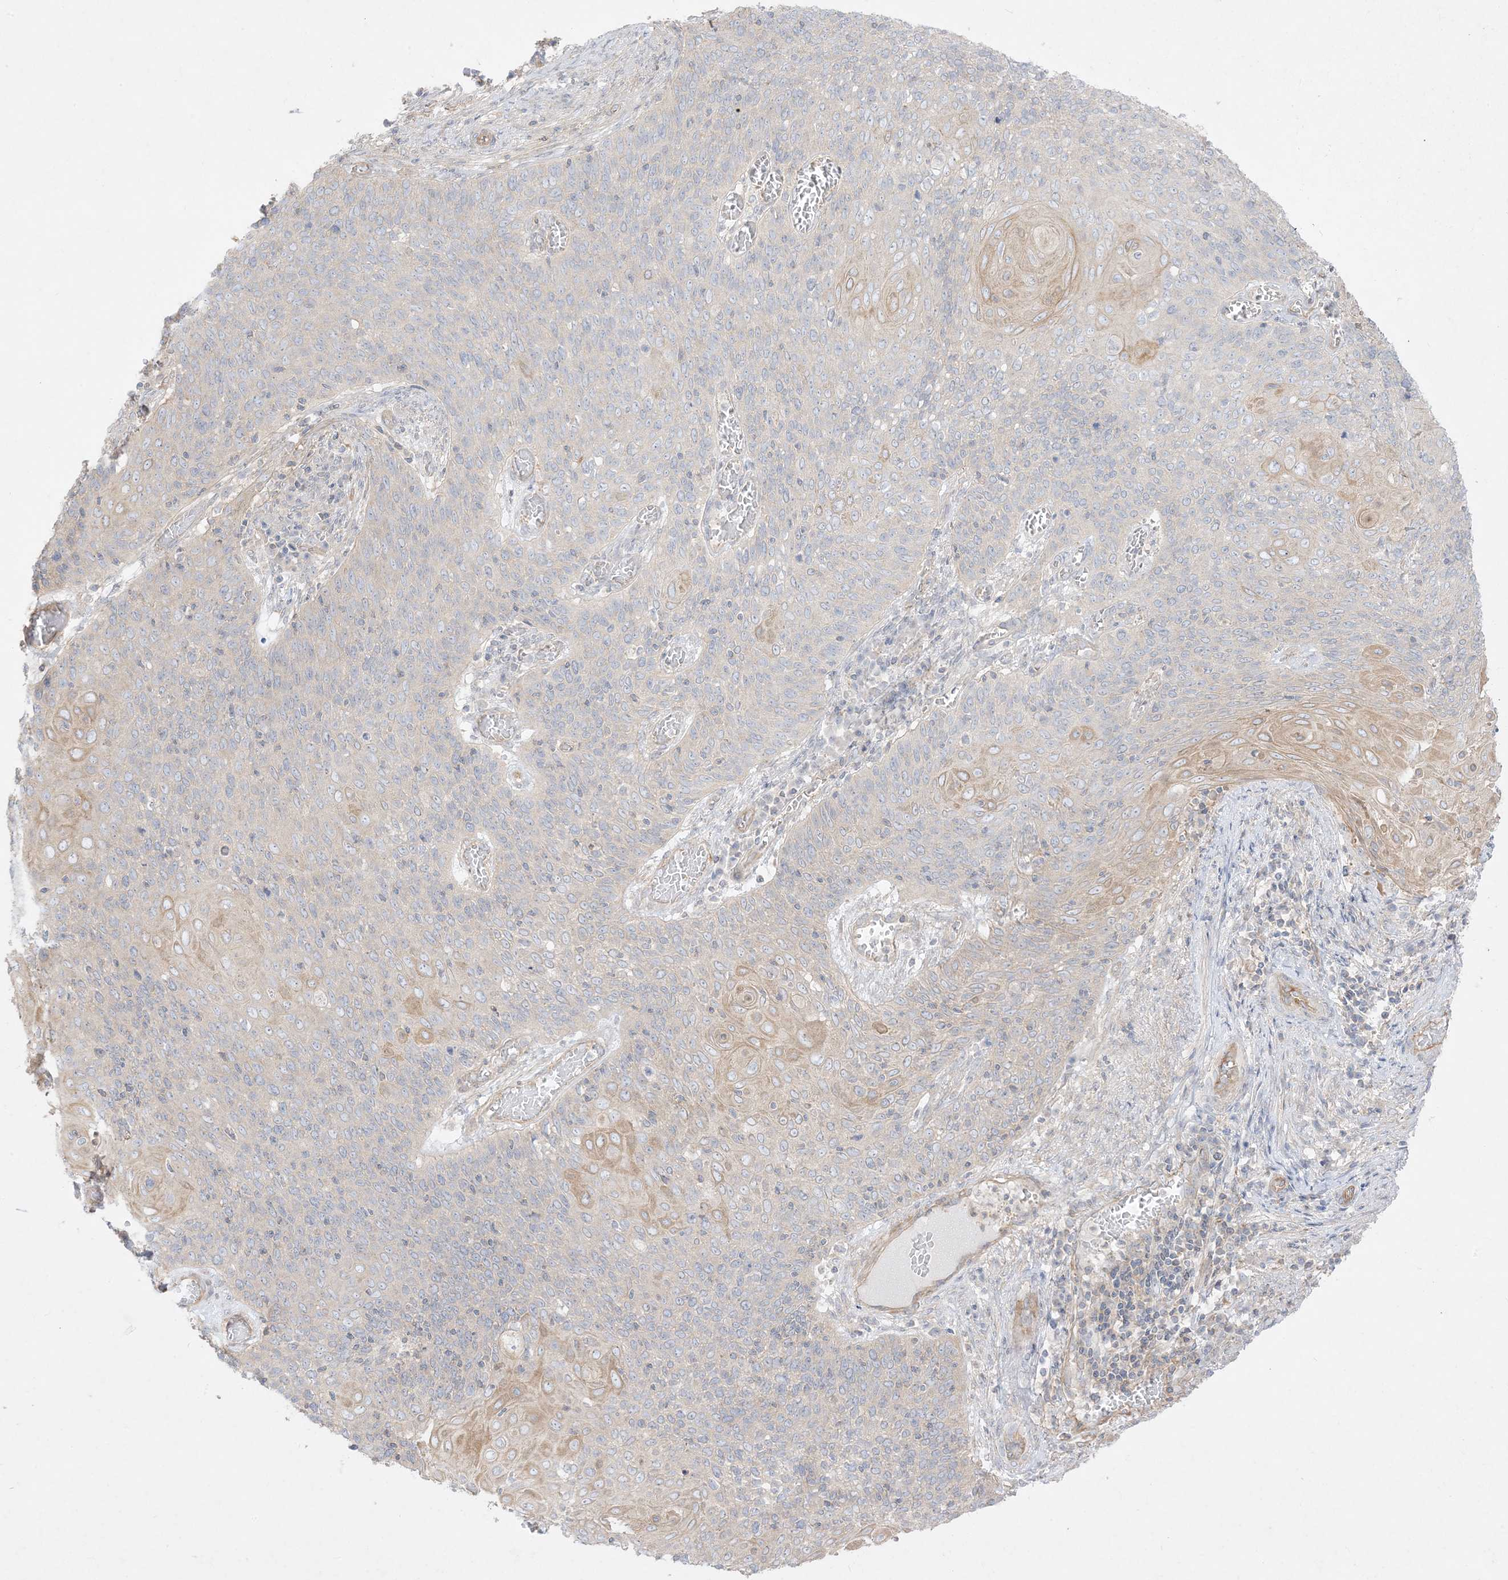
{"staining": {"intensity": "moderate", "quantity": "<25%", "location": "cytoplasmic/membranous"}, "tissue": "cervical cancer", "cell_type": "Tumor cells", "image_type": "cancer", "snomed": [{"axis": "morphology", "description": "Squamous cell carcinoma, NOS"}, {"axis": "topography", "description": "Cervix"}], "caption": "A micrograph of human cervical cancer (squamous cell carcinoma) stained for a protein exhibits moderate cytoplasmic/membranous brown staining in tumor cells.", "gene": "ARHGEF9", "patient": {"sex": "female", "age": 39}}